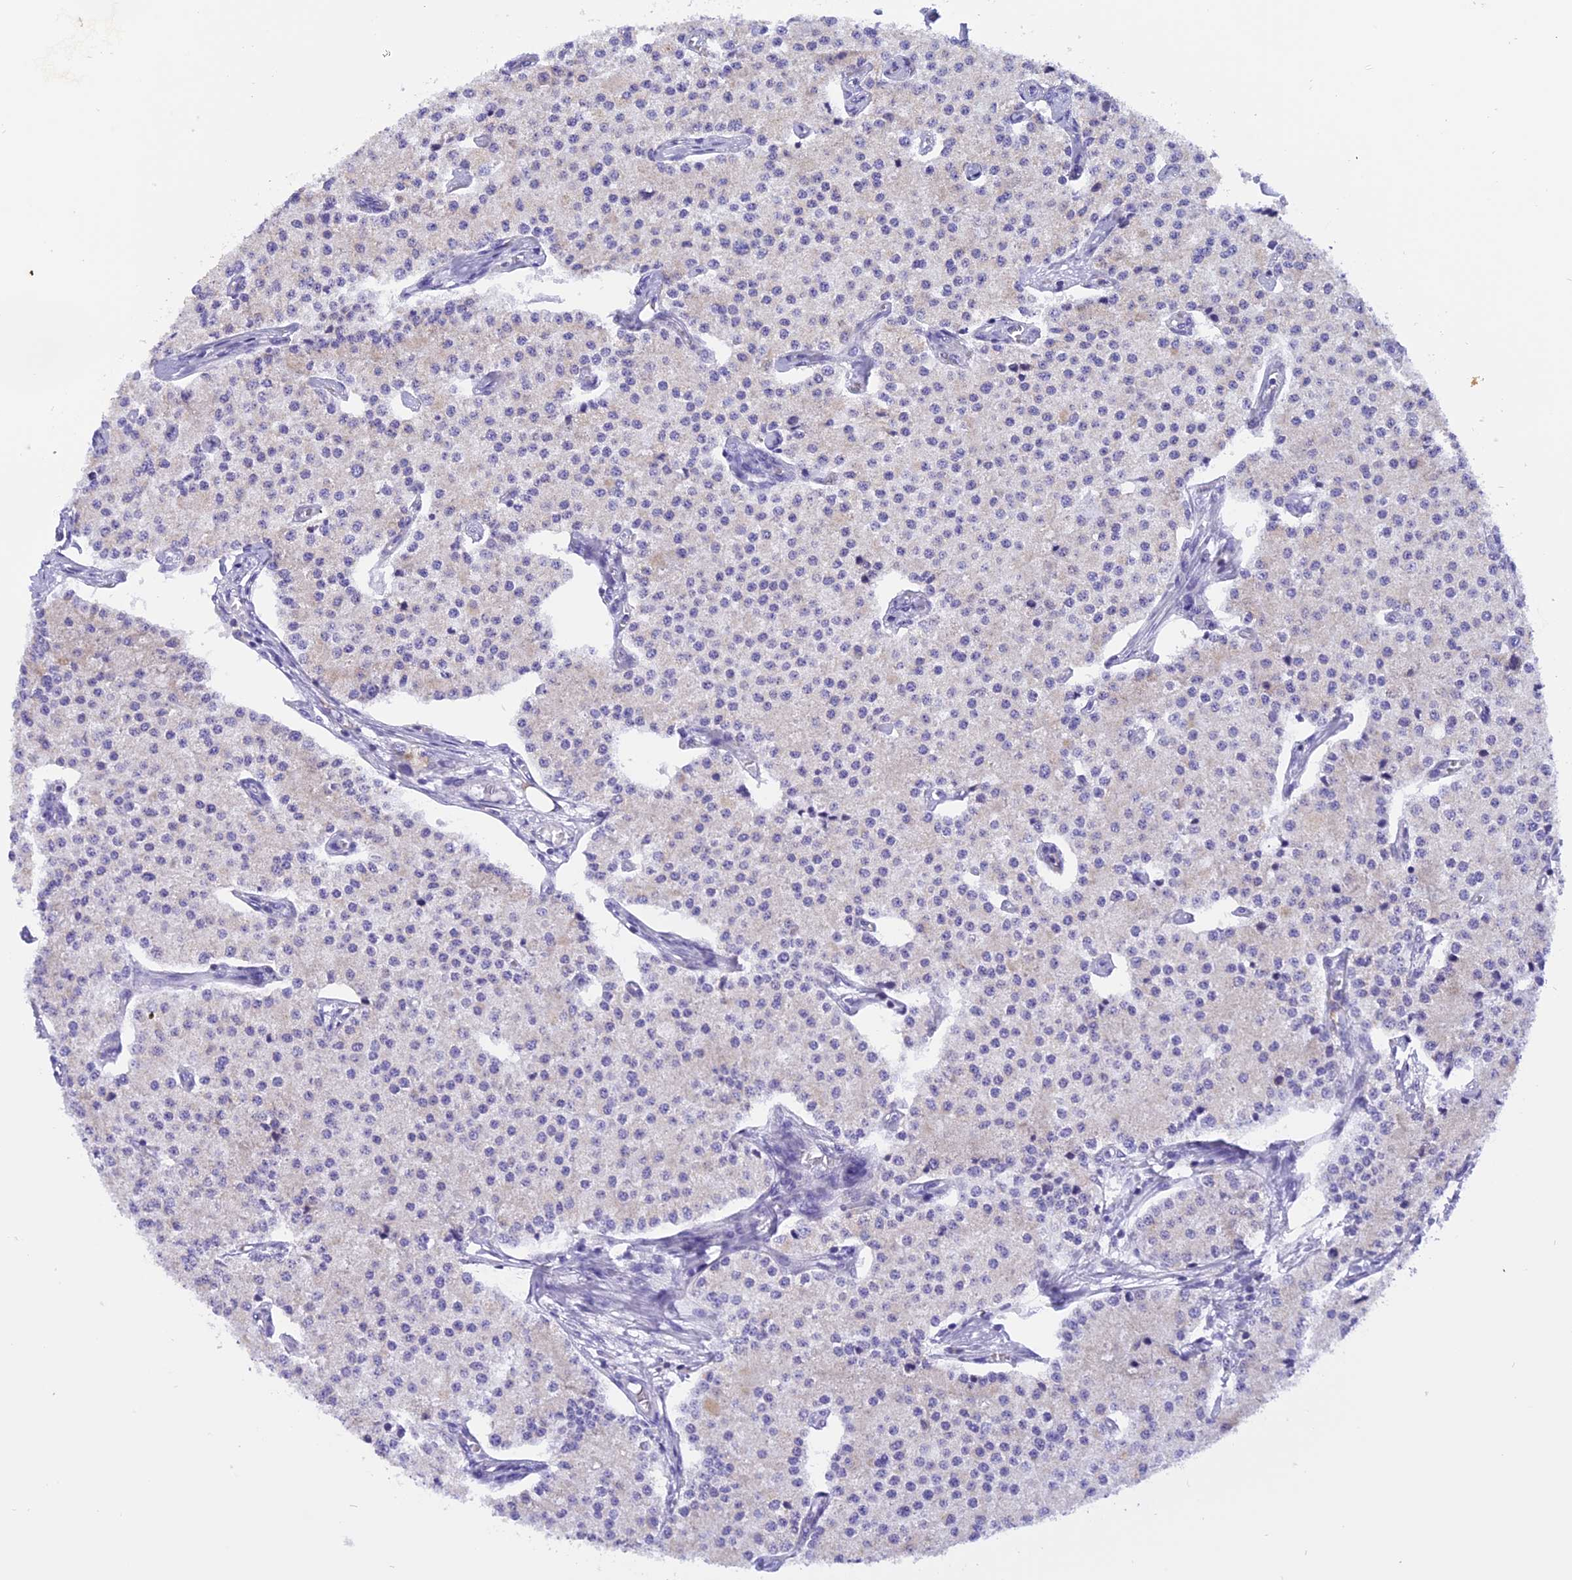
{"staining": {"intensity": "negative", "quantity": "none", "location": "none"}, "tissue": "carcinoid", "cell_type": "Tumor cells", "image_type": "cancer", "snomed": [{"axis": "morphology", "description": "Carcinoid, malignant, NOS"}, {"axis": "topography", "description": "Colon"}], "caption": "Protein analysis of malignant carcinoid exhibits no significant positivity in tumor cells.", "gene": "TRIM3", "patient": {"sex": "female", "age": 52}}